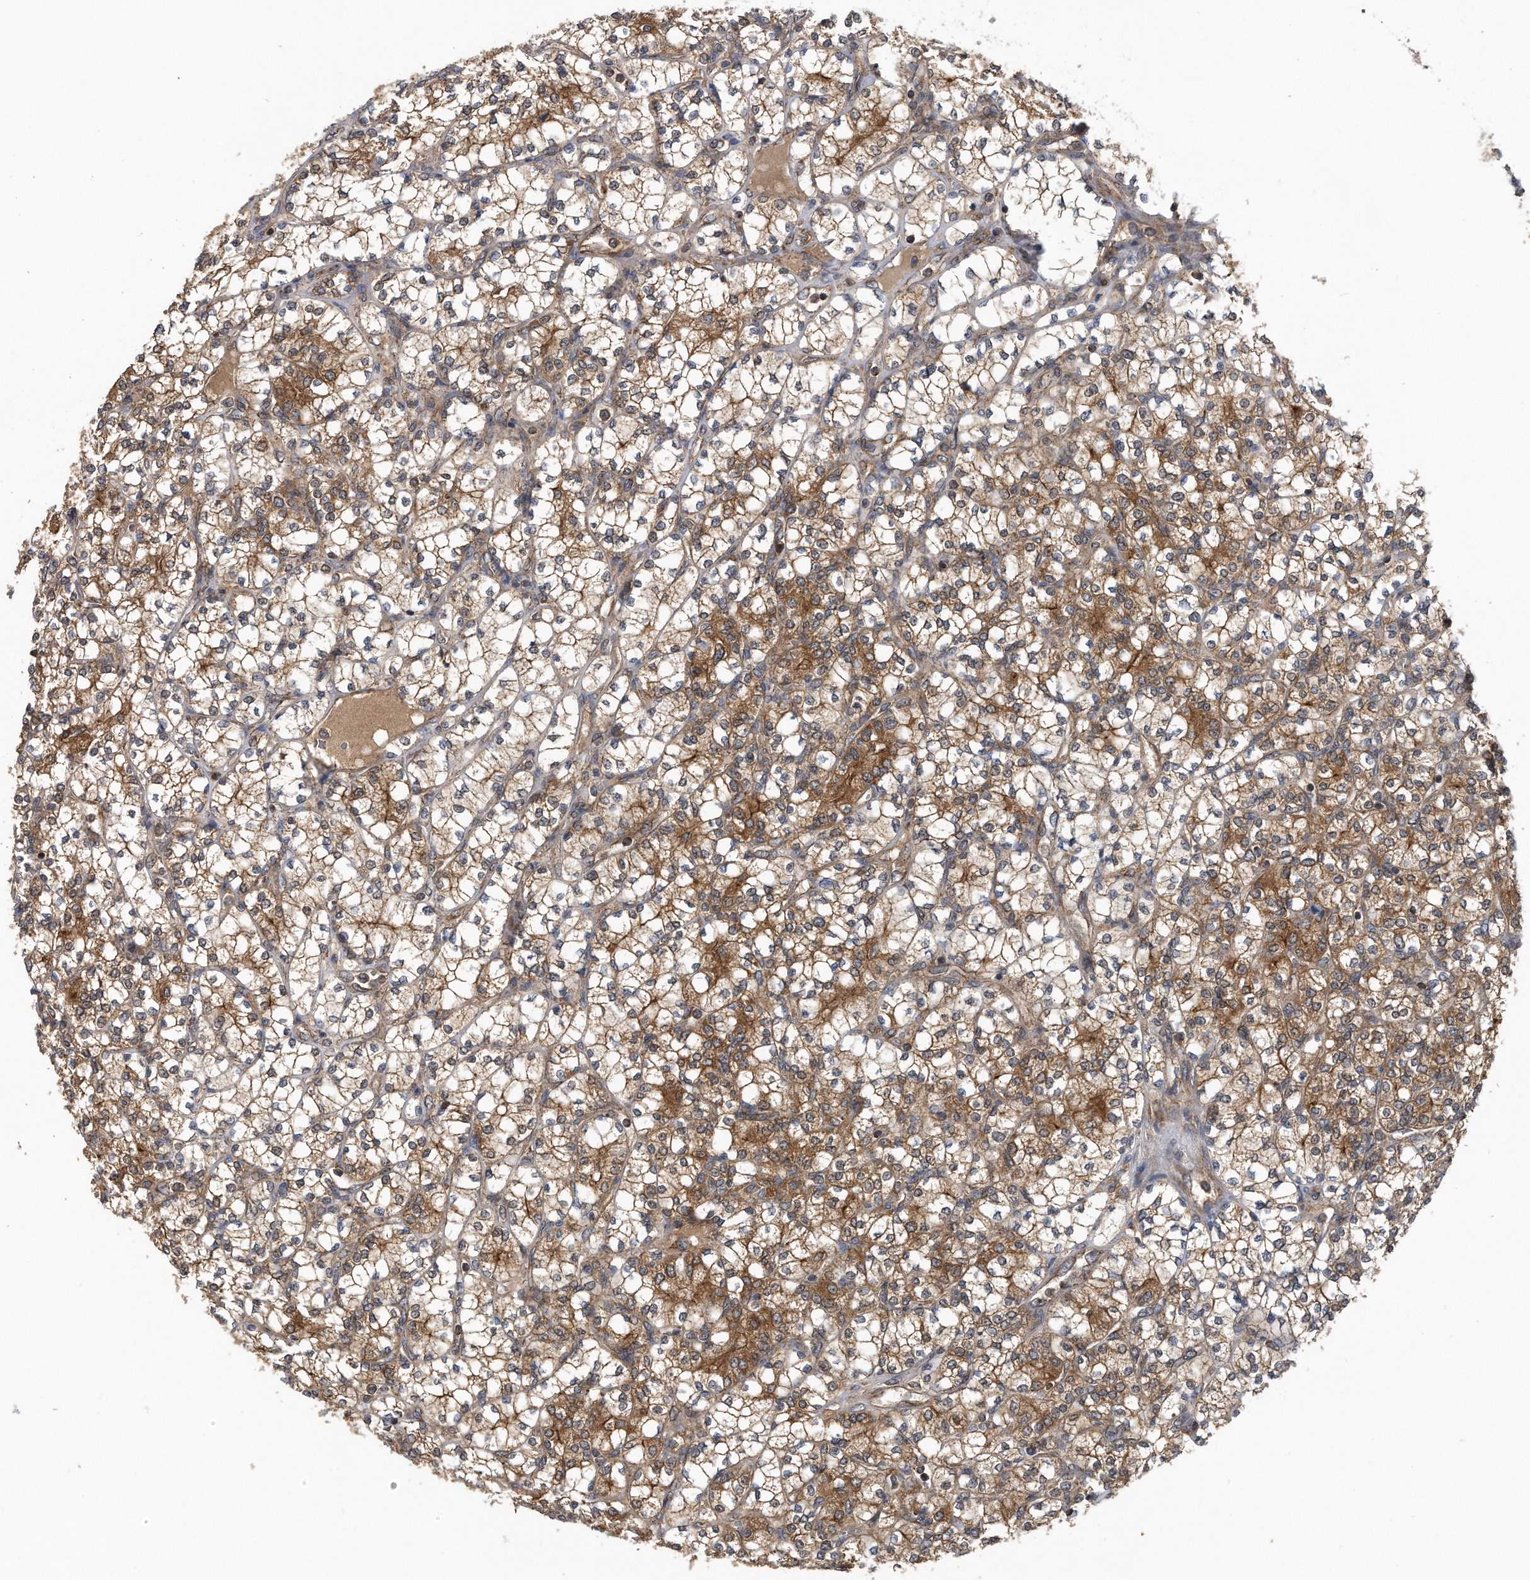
{"staining": {"intensity": "moderate", "quantity": ">75%", "location": "cytoplasmic/membranous"}, "tissue": "renal cancer", "cell_type": "Tumor cells", "image_type": "cancer", "snomed": [{"axis": "morphology", "description": "Adenocarcinoma, NOS"}, {"axis": "topography", "description": "Kidney"}], "caption": "IHC staining of renal cancer (adenocarcinoma), which reveals medium levels of moderate cytoplasmic/membranous expression in approximately >75% of tumor cells indicating moderate cytoplasmic/membranous protein expression. The staining was performed using DAB (3,3'-diaminobenzidine) (brown) for protein detection and nuclei were counterstained in hematoxylin (blue).", "gene": "ALPK2", "patient": {"sex": "male", "age": 77}}